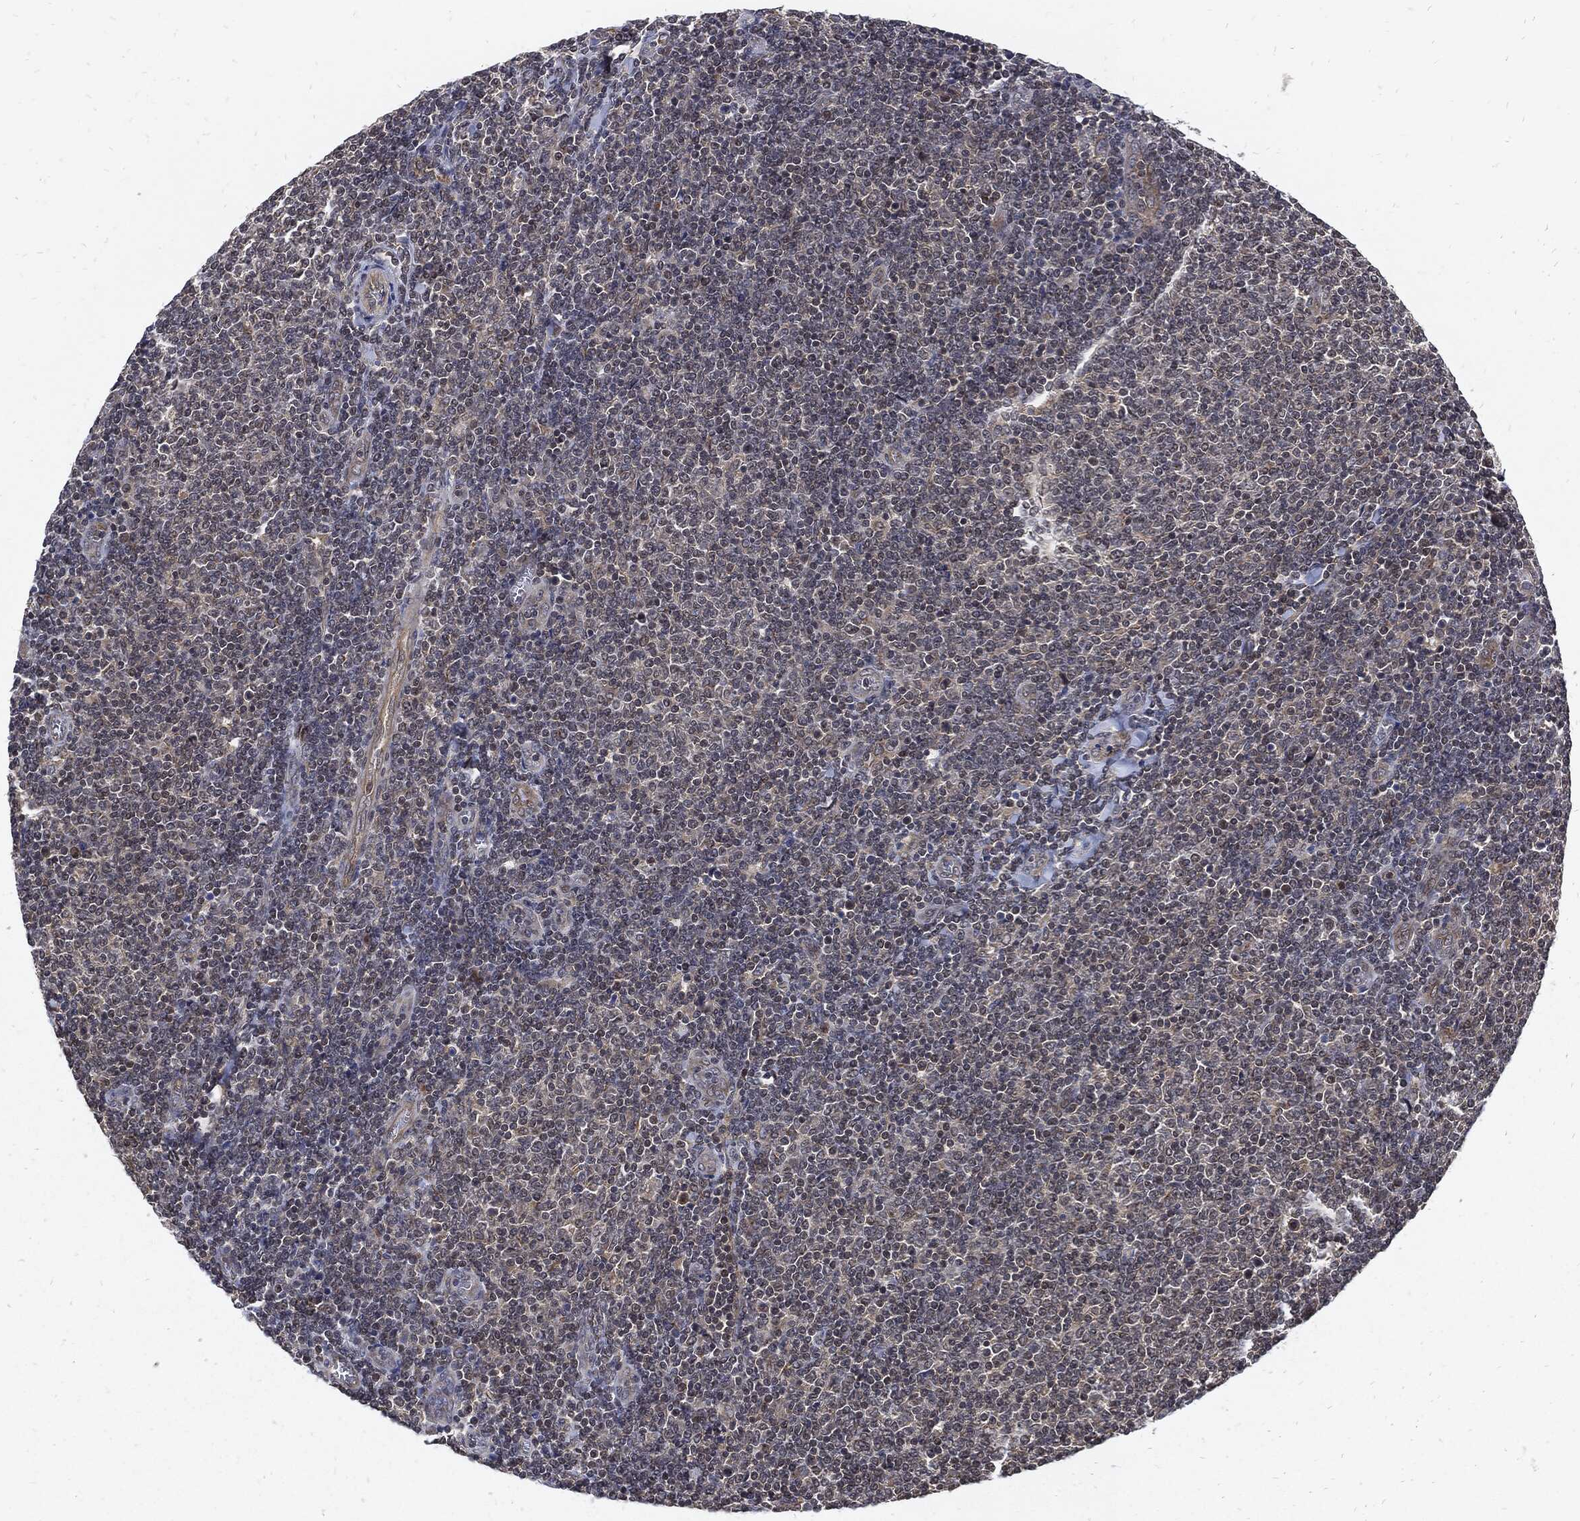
{"staining": {"intensity": "negative", "quantity": "none", "location": "none"}, "tissue": "lymphoma", "cell_type": "Tumor cells", "image_type": "cancer", "snomed": [{"axis": "morphology", "description": "Malignant lymphoma, non-Hodgkin's type, Low grade"}, {"axis": "topography", "description": "Lymph node"}], "caption": "This is an immunohistochemistry image of human lymphoma. There is no staining in tumor cells.", "gene": "DCTN1", "patient": {"sex": "male", "age": 52}}